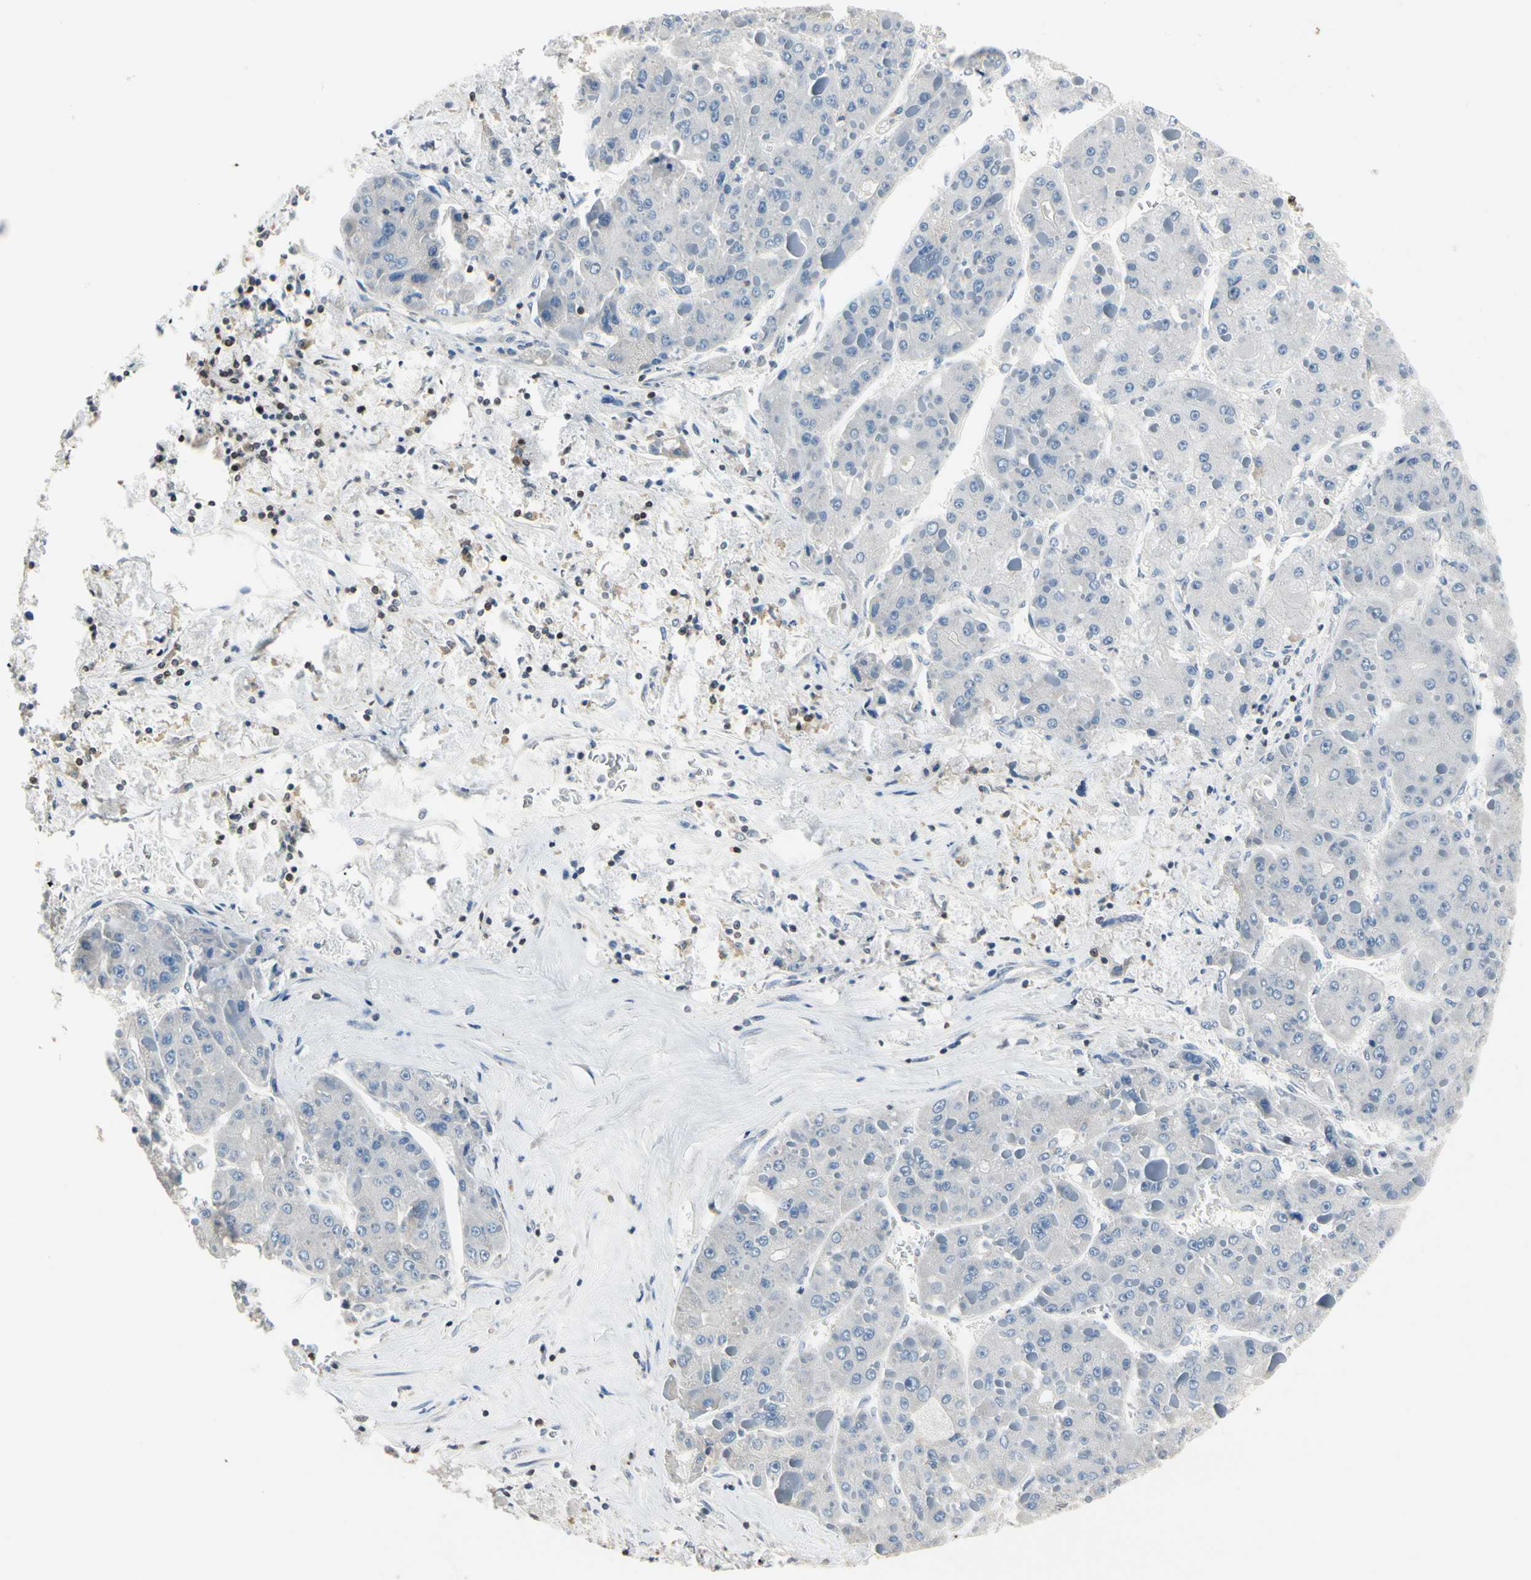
{"staining": {"intensity": "negative", "quantity": "none", "location": "none"}, "tissue": "liver cancer", "cell_type": "Tumor cells", "image_type": "cancer", "snomed": [{"axis": "morphology", "description": "Carcinoma, Hepatocellular, NOS"}, {"axis": "topography", "description": "Liver"}], "caption": "Histopathology image shows no significant protein positivity in tumor cells of liver cancer.", "gene": "NFATC2", "patient": {"sex": "female", "age": 73}}